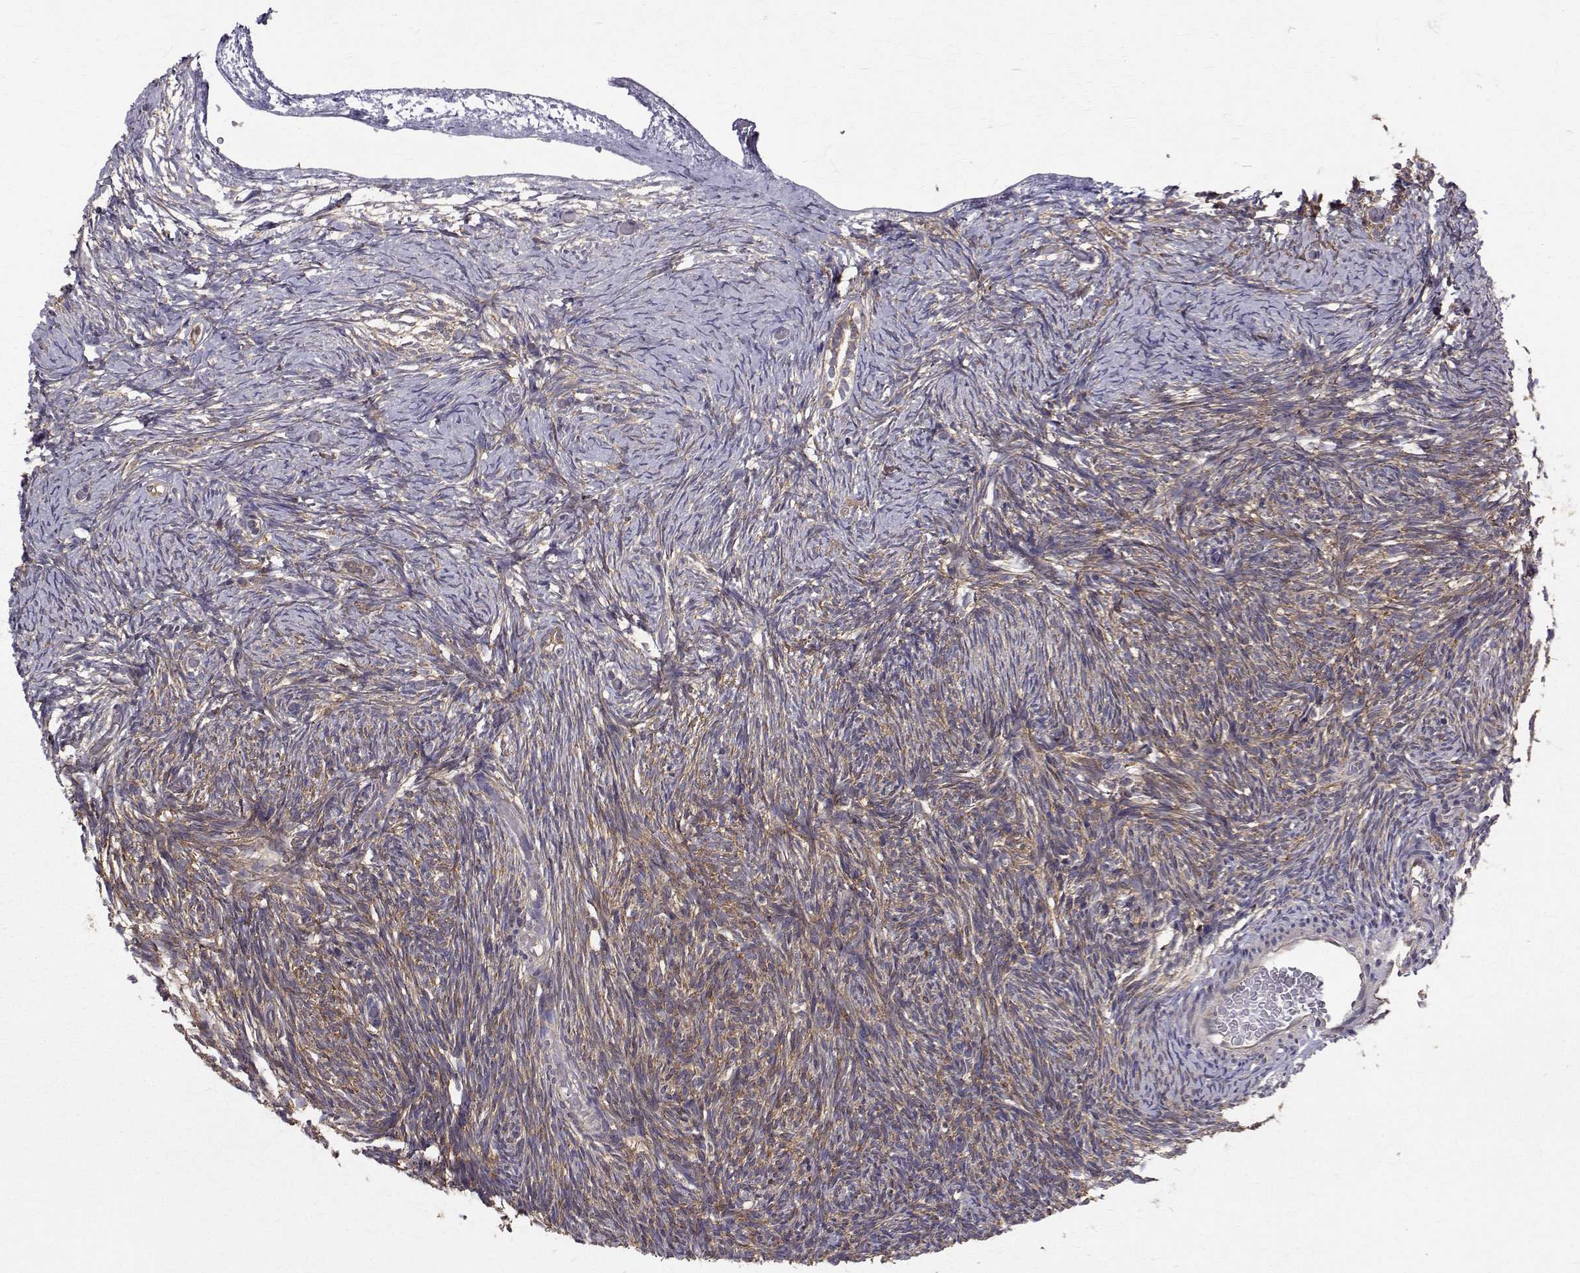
{"staining": {"intensity": "weak", "quantity": "25%-75%", "location": "cytoplasmic/membranous"}, "tissue": "ovary", "cell_type": "Ovarian stroma cells", "image_type": "normal", "snomed": [{"axis": "morphology", "description": "Normal tissue, NOS"}, {"axis": "topography", "description": "Ovary"}], "caption": "A histopathology image showing weak cytoplasmic/membranous expression in about 25%-75% of ovarian stroma cells in benign ovary, as visualized by brown immunohistochemical staining.", "gene": "FARSB", "patient": {"sex": "female", "age": 39}}